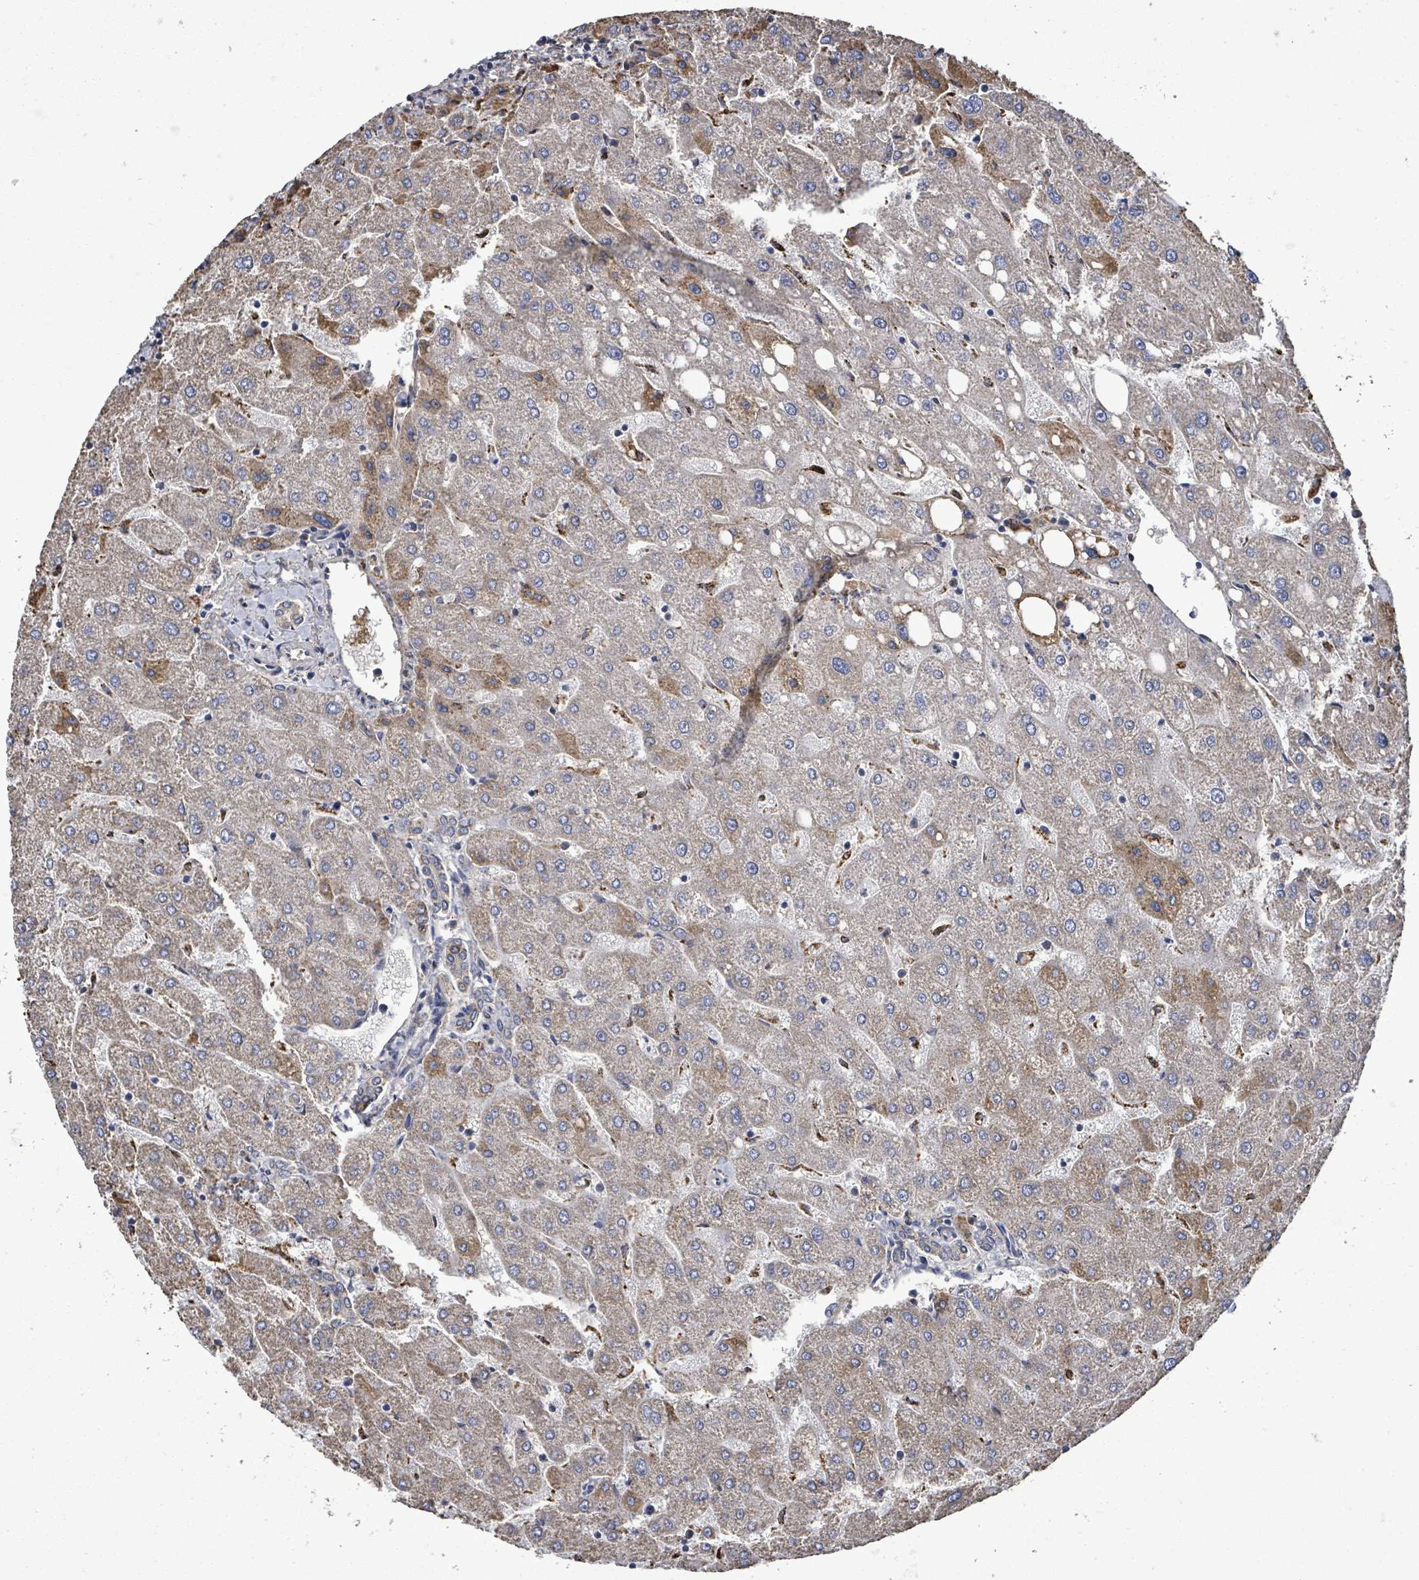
{"staining": {"intensity": "weak", "quantity": "25%-75%", "location": "cytoplasmic/membranous"}, "tissue": "liver", "cell_type": "Cholangiocytes", "image_type": "normal", "snomed": [{"axis": "morphology", "description": "Normal tissue, NOS"}, {"axis": "topography", "description": "Liver"}], "caption": "A brown stain labels weak cytoplasmic/membranous staining of a protein in cholangiocytes of normal liver. Using DAB (3,3'-diaminobenzidine) (brown) and hematoxylin (blue) stains, captured at high magnification using brightfield microscopy.", "gene": "MTMR12", "patient": {"sex": "male", "age": 67}}